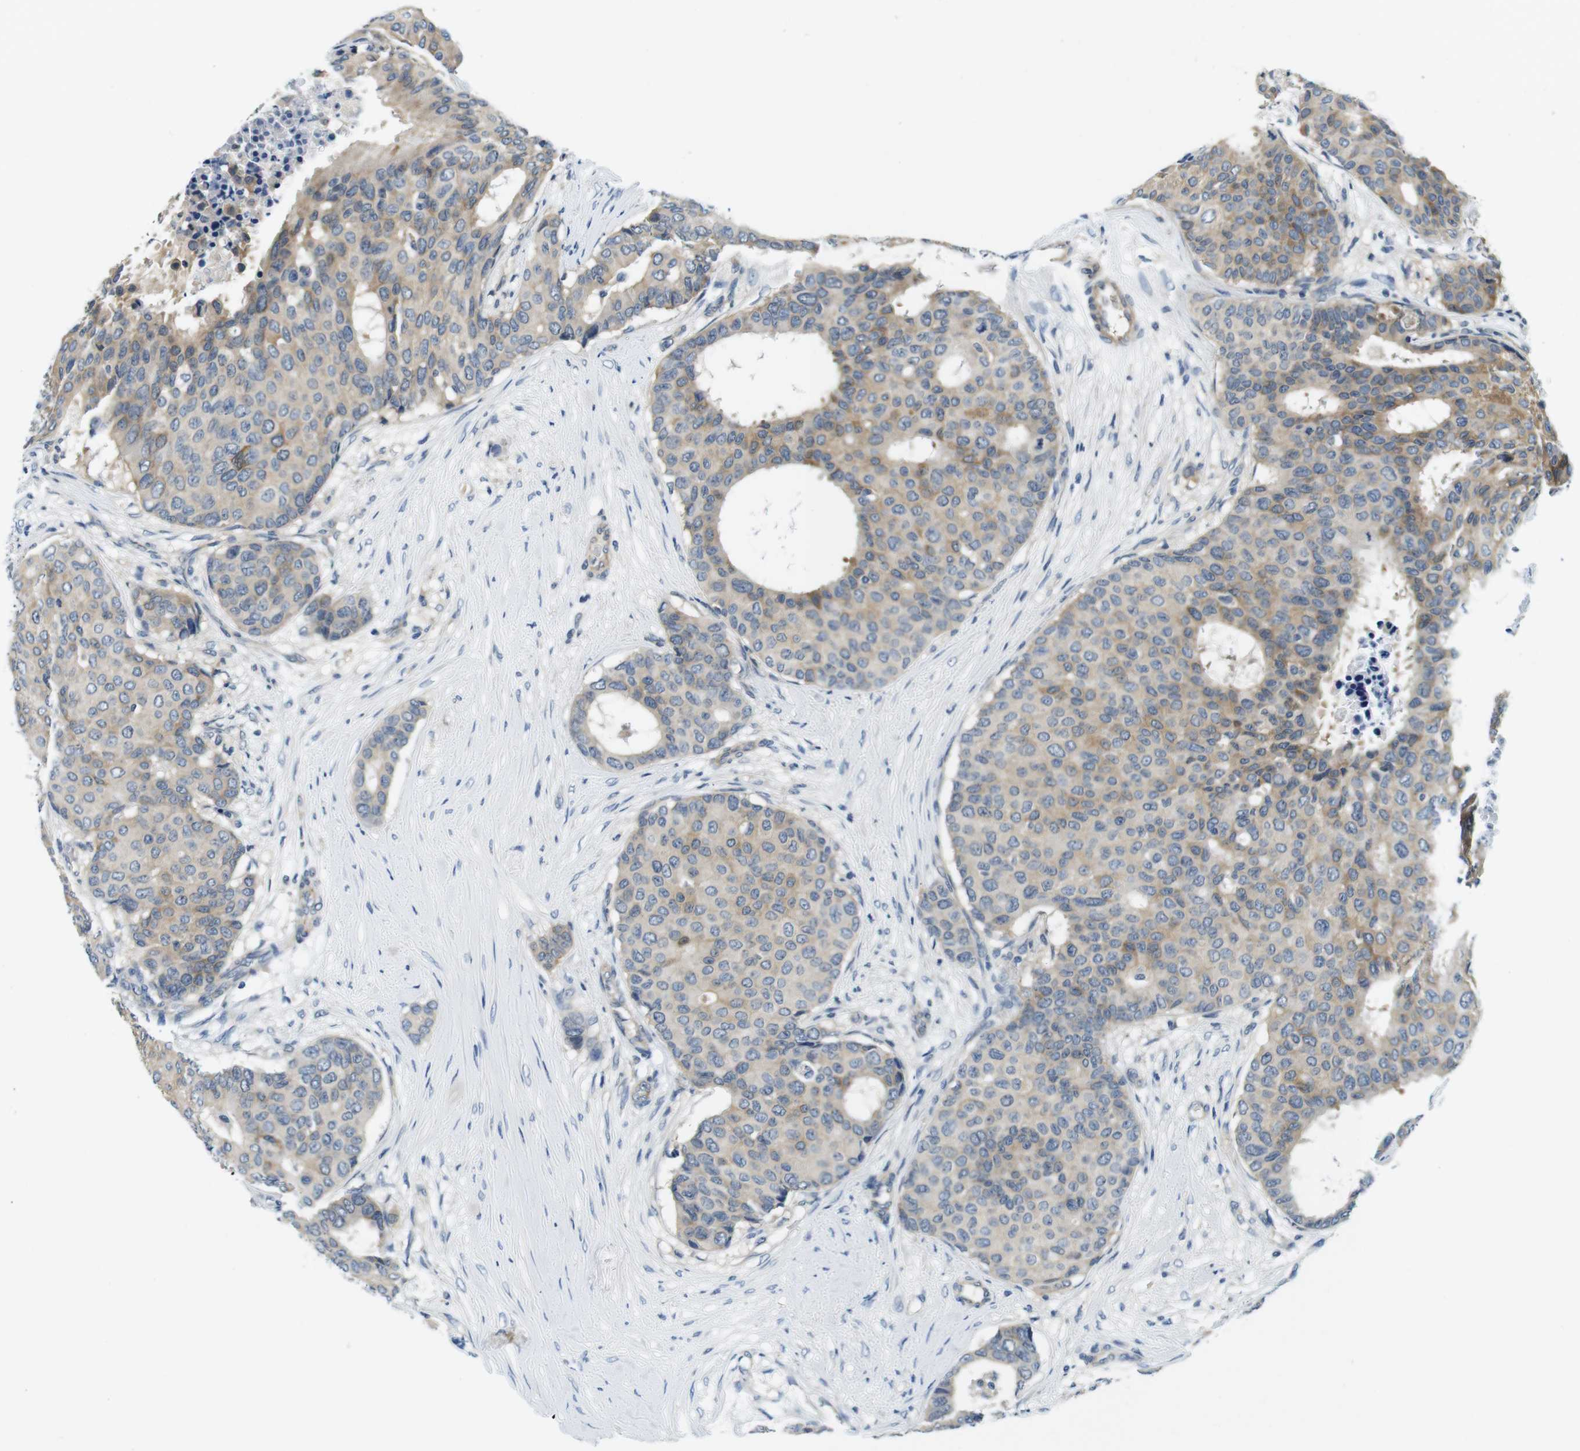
{"staining": {"intensity": "weak", "quantity": ">75%", "location": "cytoplasmic/membranous"}, "tissue": "breast cancer", "cell_type": "Tumor cells", "image_type": "cancer", "snomed": [{"axis": "morphology", "description": "Duct carcinoma"}, {"axis": "topography", "description": "Breast"}], "caption": "High-magnification brightfield microscopy of breast cancer stained with DAB (brown) and counterstained with hematoxylin (blue). tumor cells exhibit weak cytoplasmic/membranous positivity is present in approximately>75% of cells.", "gene": "DTNA", "patient": {"sex": "female", "age": 75}}